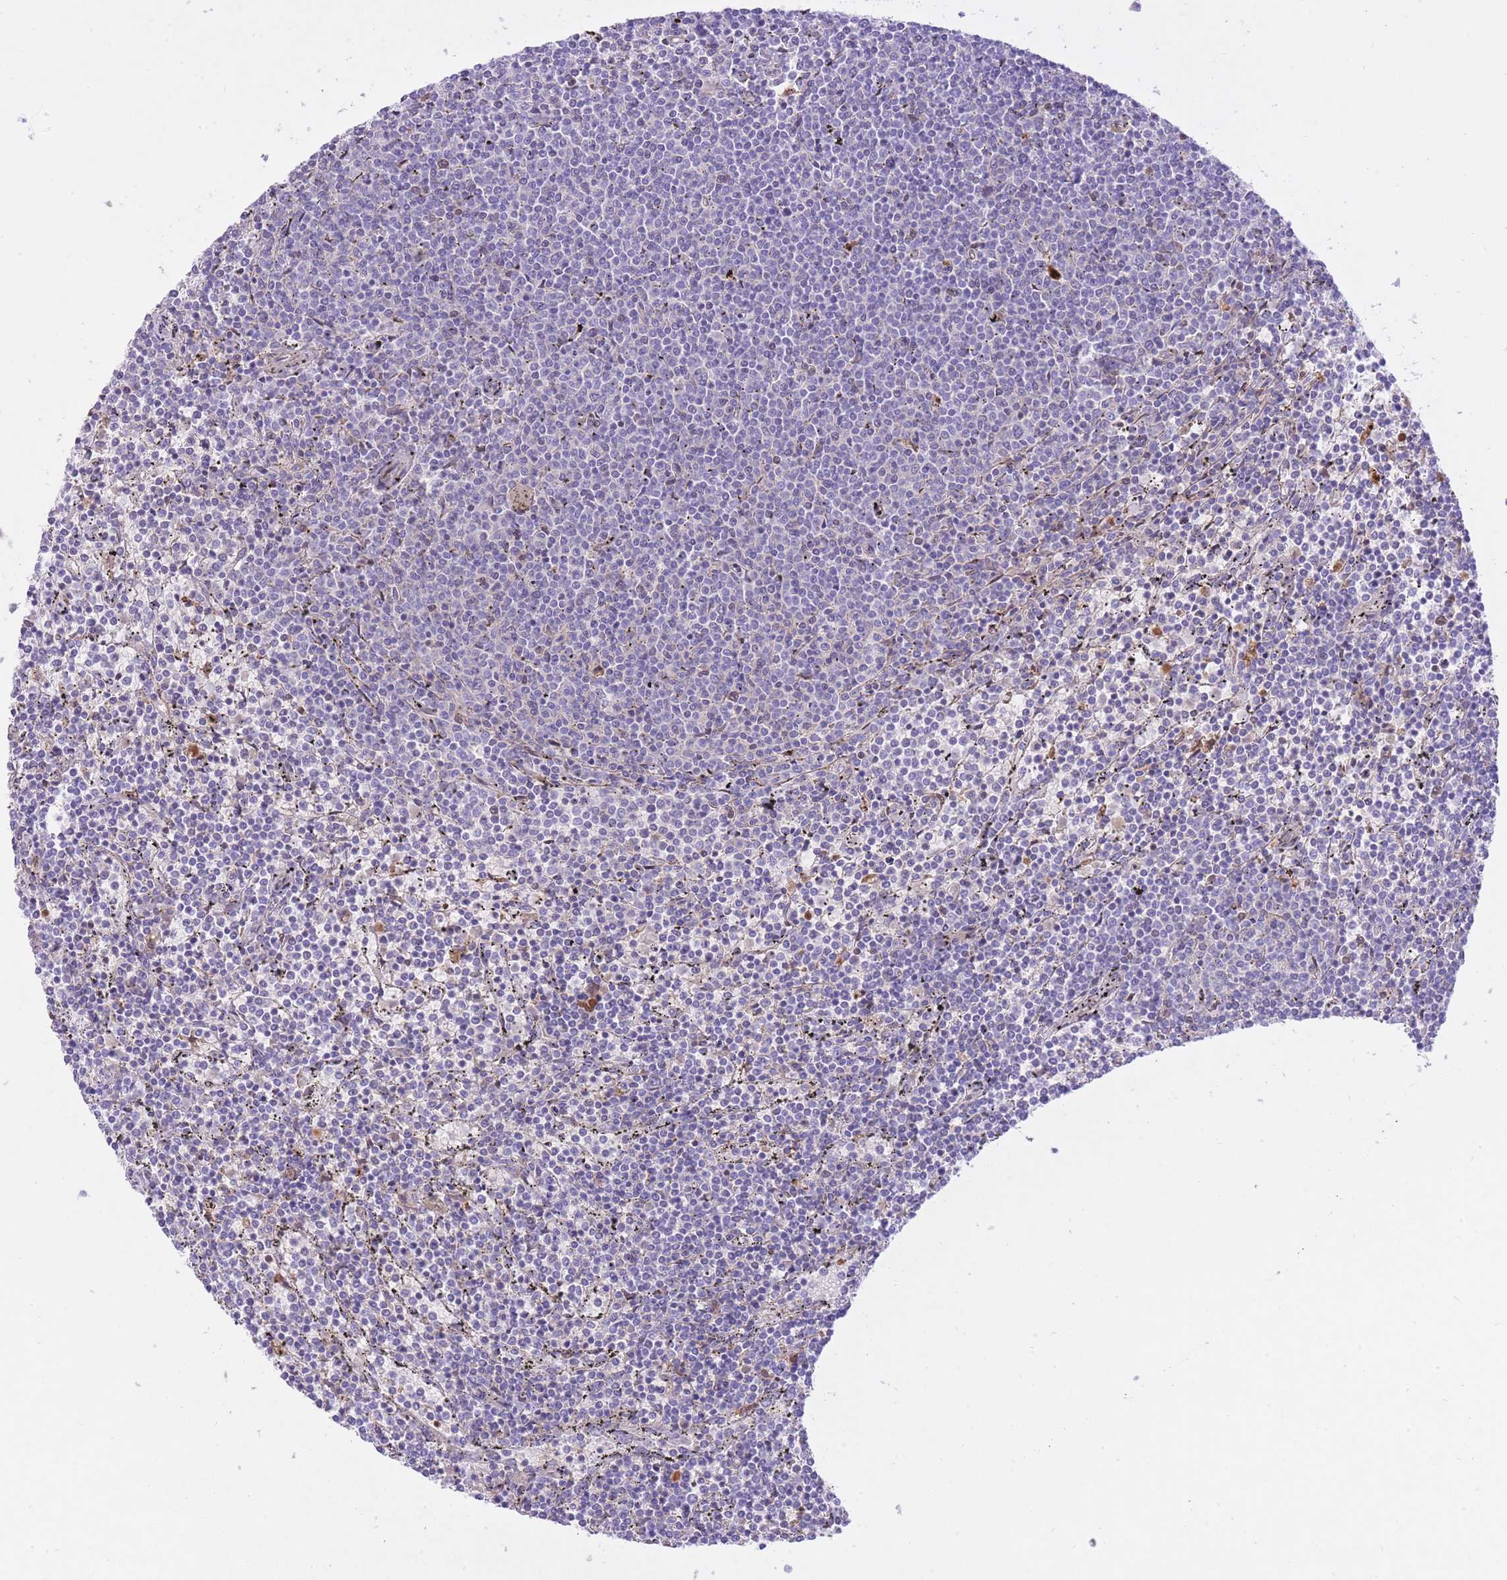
{"staining": {"intensity": "negative", "quantity": "none", "location": "none"}, "tissue": "lymphoma", "cell_type": "Tumor cells", "image_type": "cancer", "snomed": [{"axis": "morphology", "description": "Malignant lymphoma, non-Hodgkin's type, Low grade"}, {"axis": "topography", "description": "Spleen"}], "caption": "This is a micrograph of immunohistochemistry staining of lymphoma, which shows no staining in tumor cells.", "gene": "HRG", "patient": {"sex": "female", "age": 50}}